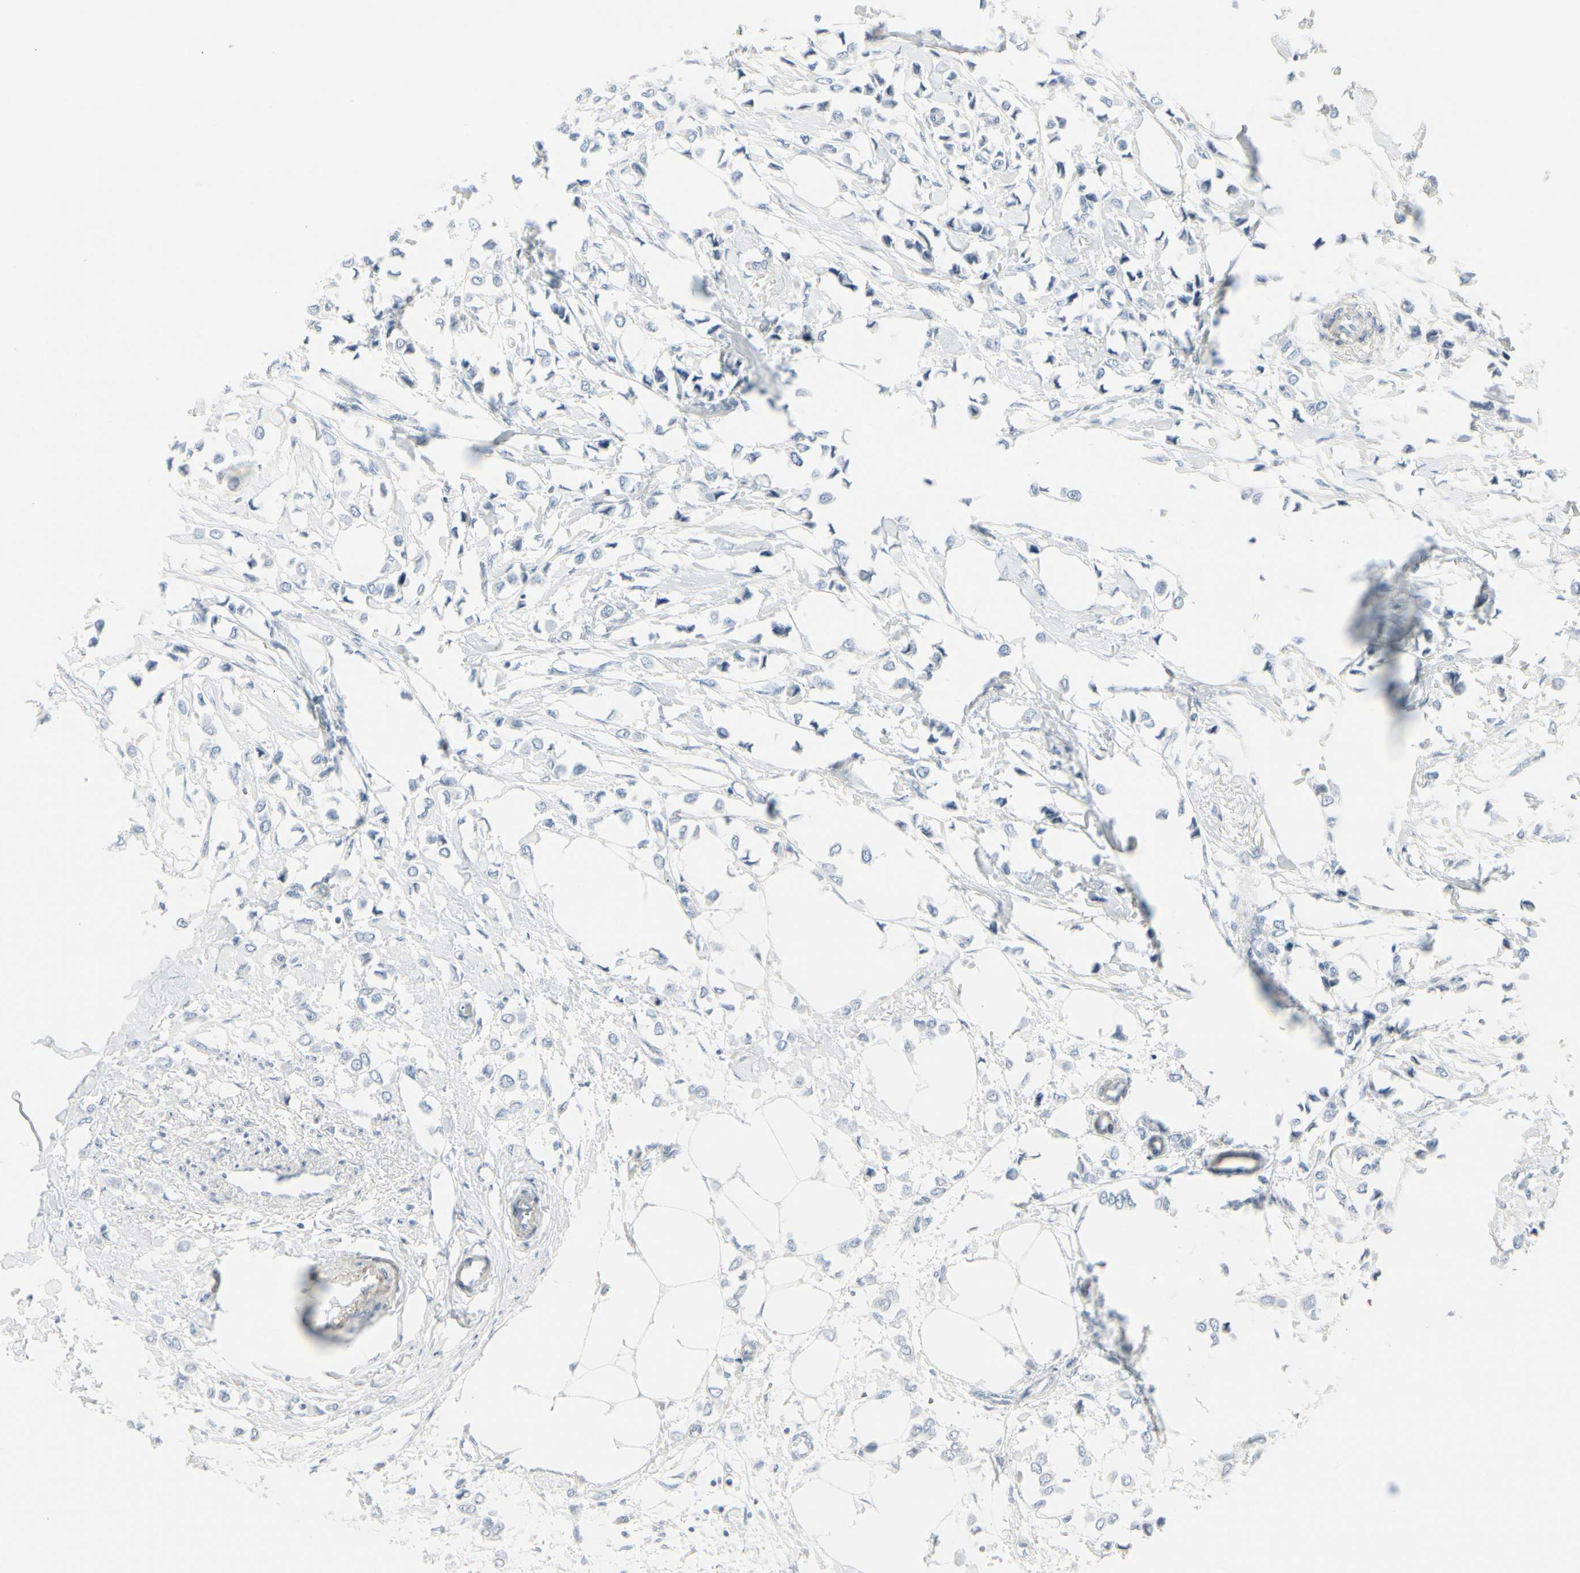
{"staining": {"intensity": "negative", "quantity": "none", "location": "none"}, "tissue": "breast cancer", "cell_type": "Tumor cells", "image_type": "cancer", "snomed": [{"axis": "morphology", "description": "Lobular carcinoma"}, {"axis": "topography", "description": "Breast"}], "caption": "The immunohistochemistry (IHC) image has no significant expression in tumor cells of breast cancer (lobular carcinoma) tissue.", "gene": "CDHR5", "patient": {"sex": "female", "age": 51}}